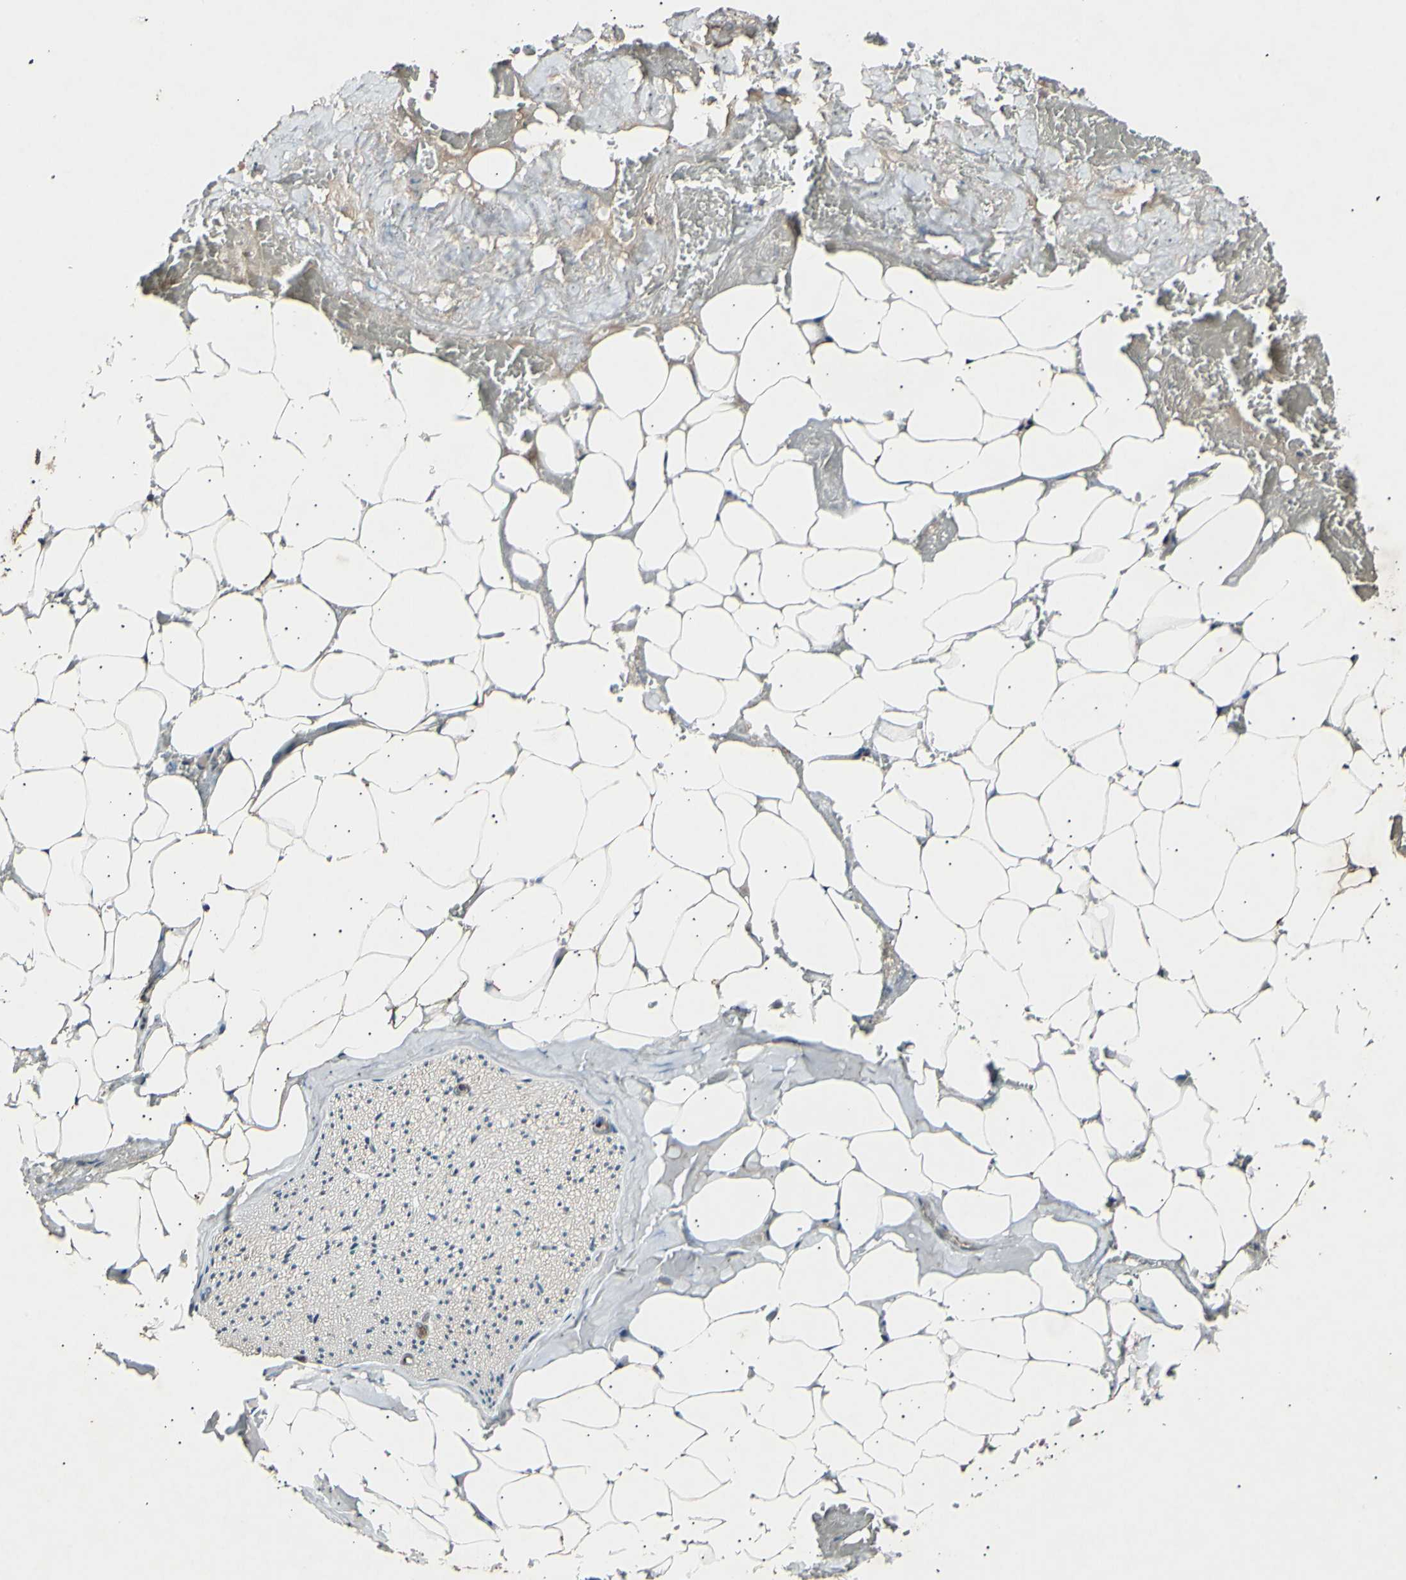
{"staining": {"intensity": "negative", "quantity": "none", "location": "none"}, "tissue": "adipose tissue", "cell_type": "Adipocytes", "image_type": "normal", "snomed": [{"axis": "morphology", "description": "Normal tissue, NOS"}, {"axis": "topography", "description": "Peripheral nerve tissue"}], "caption": "Immunohistochemistry (IHC) image of benign adipose tissue: human adipose tissue stained with DAB (3,3'-diaminobenzidine) demonstrates no significant protein staining in adipocytes.", "gene": "ADCY3", "patient": {"sex": "male", "age": 70}}